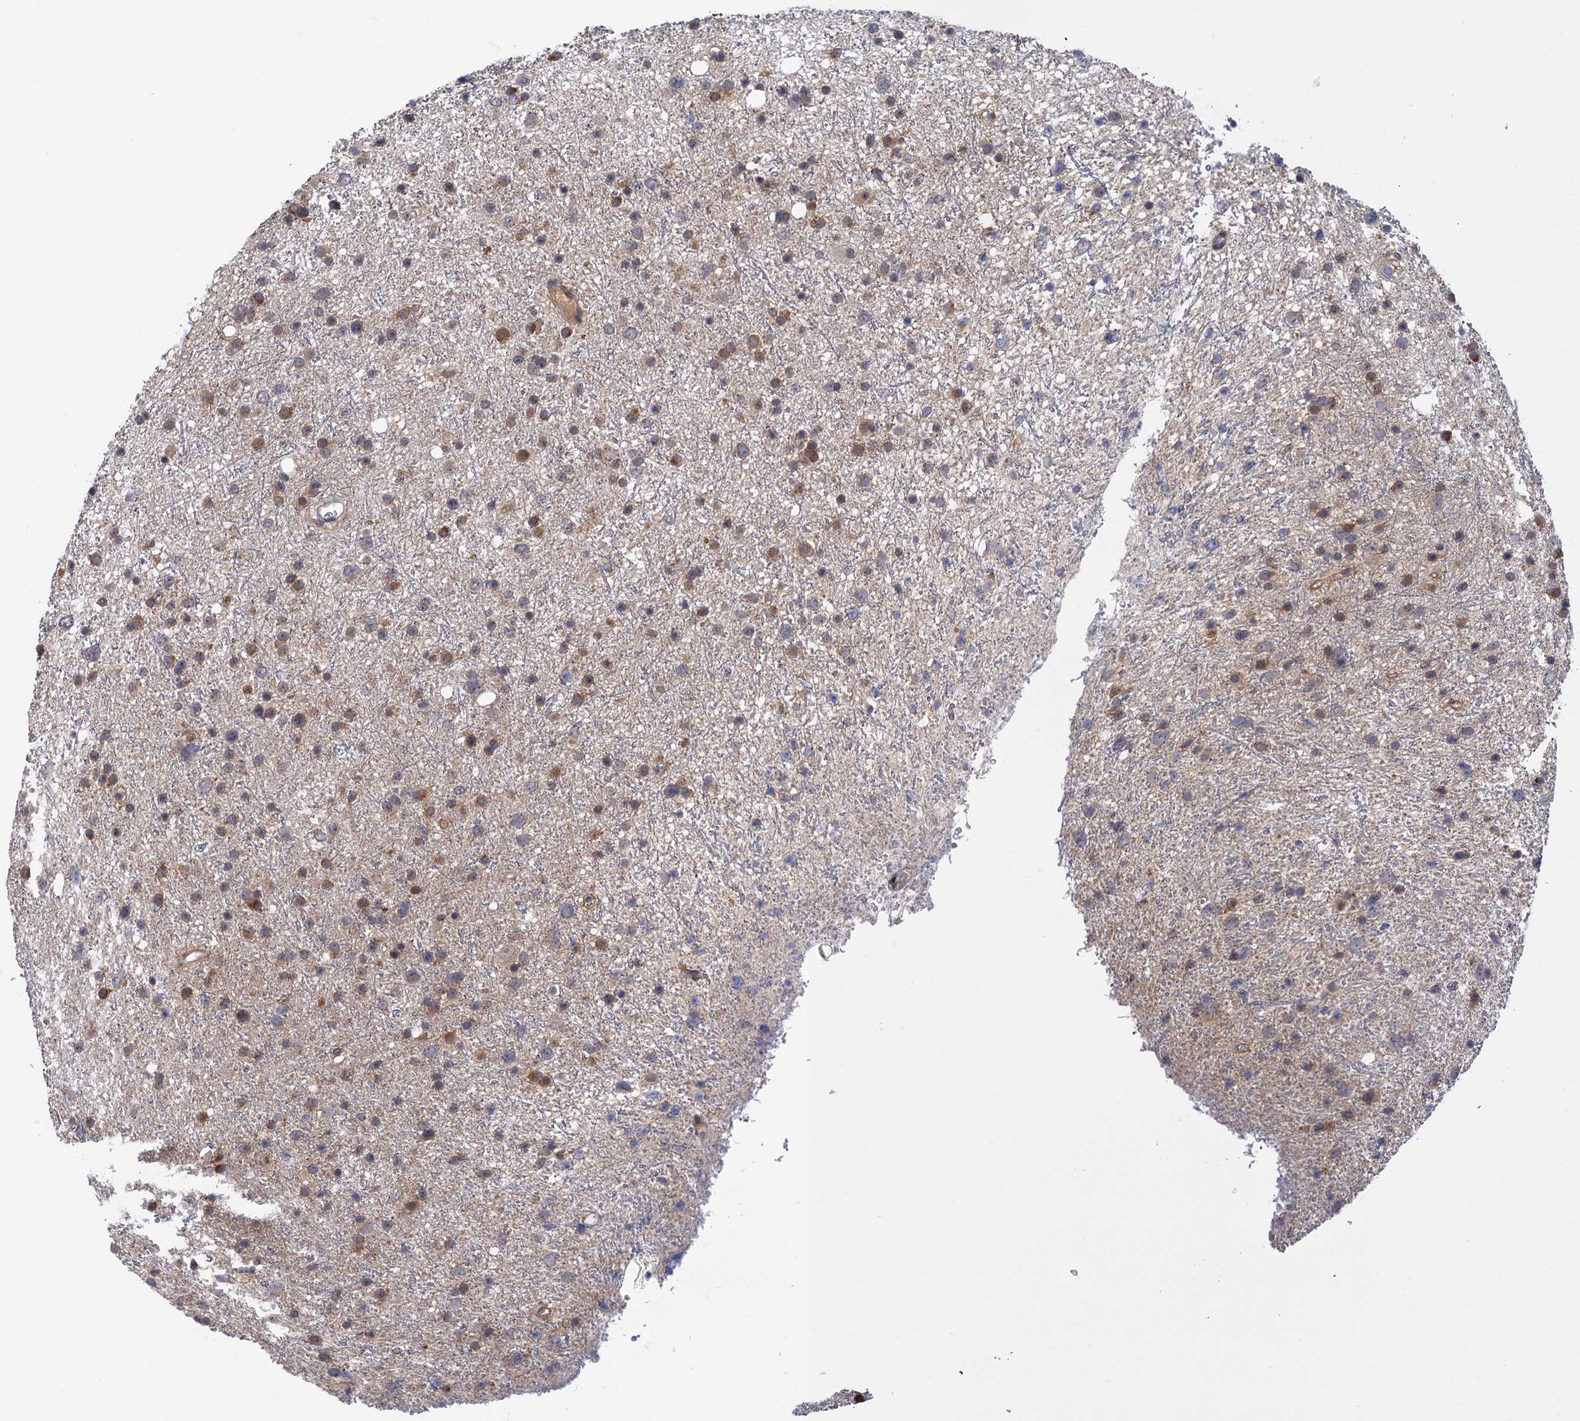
{"staining": {"intensity": "moderate", "quantity": "25%-75%", "location": "cytoplasmic/membranous"}, "tissue": "glioma", "cell_type": "Tumor cells", "image_type": "cancer", "snomed": [{"axis": "morphology", "description": "Glioma, malignant, Low grade"}, {"axis": "topography", "description": "Cerebral cortex"}], "caption": "A medium amount of moderate cytoplasmic/membranous staining is seen in approximately 25%-75% of tumor cells in glioma tissue. The staining was performed using DAB (3,3'-diaminobenzidine), with brown indicating positive protein expression. Nuclei are stained blue with hematoxylin.", "gene": "NEK8", "patient": {"sex": "female", "age": 39}}